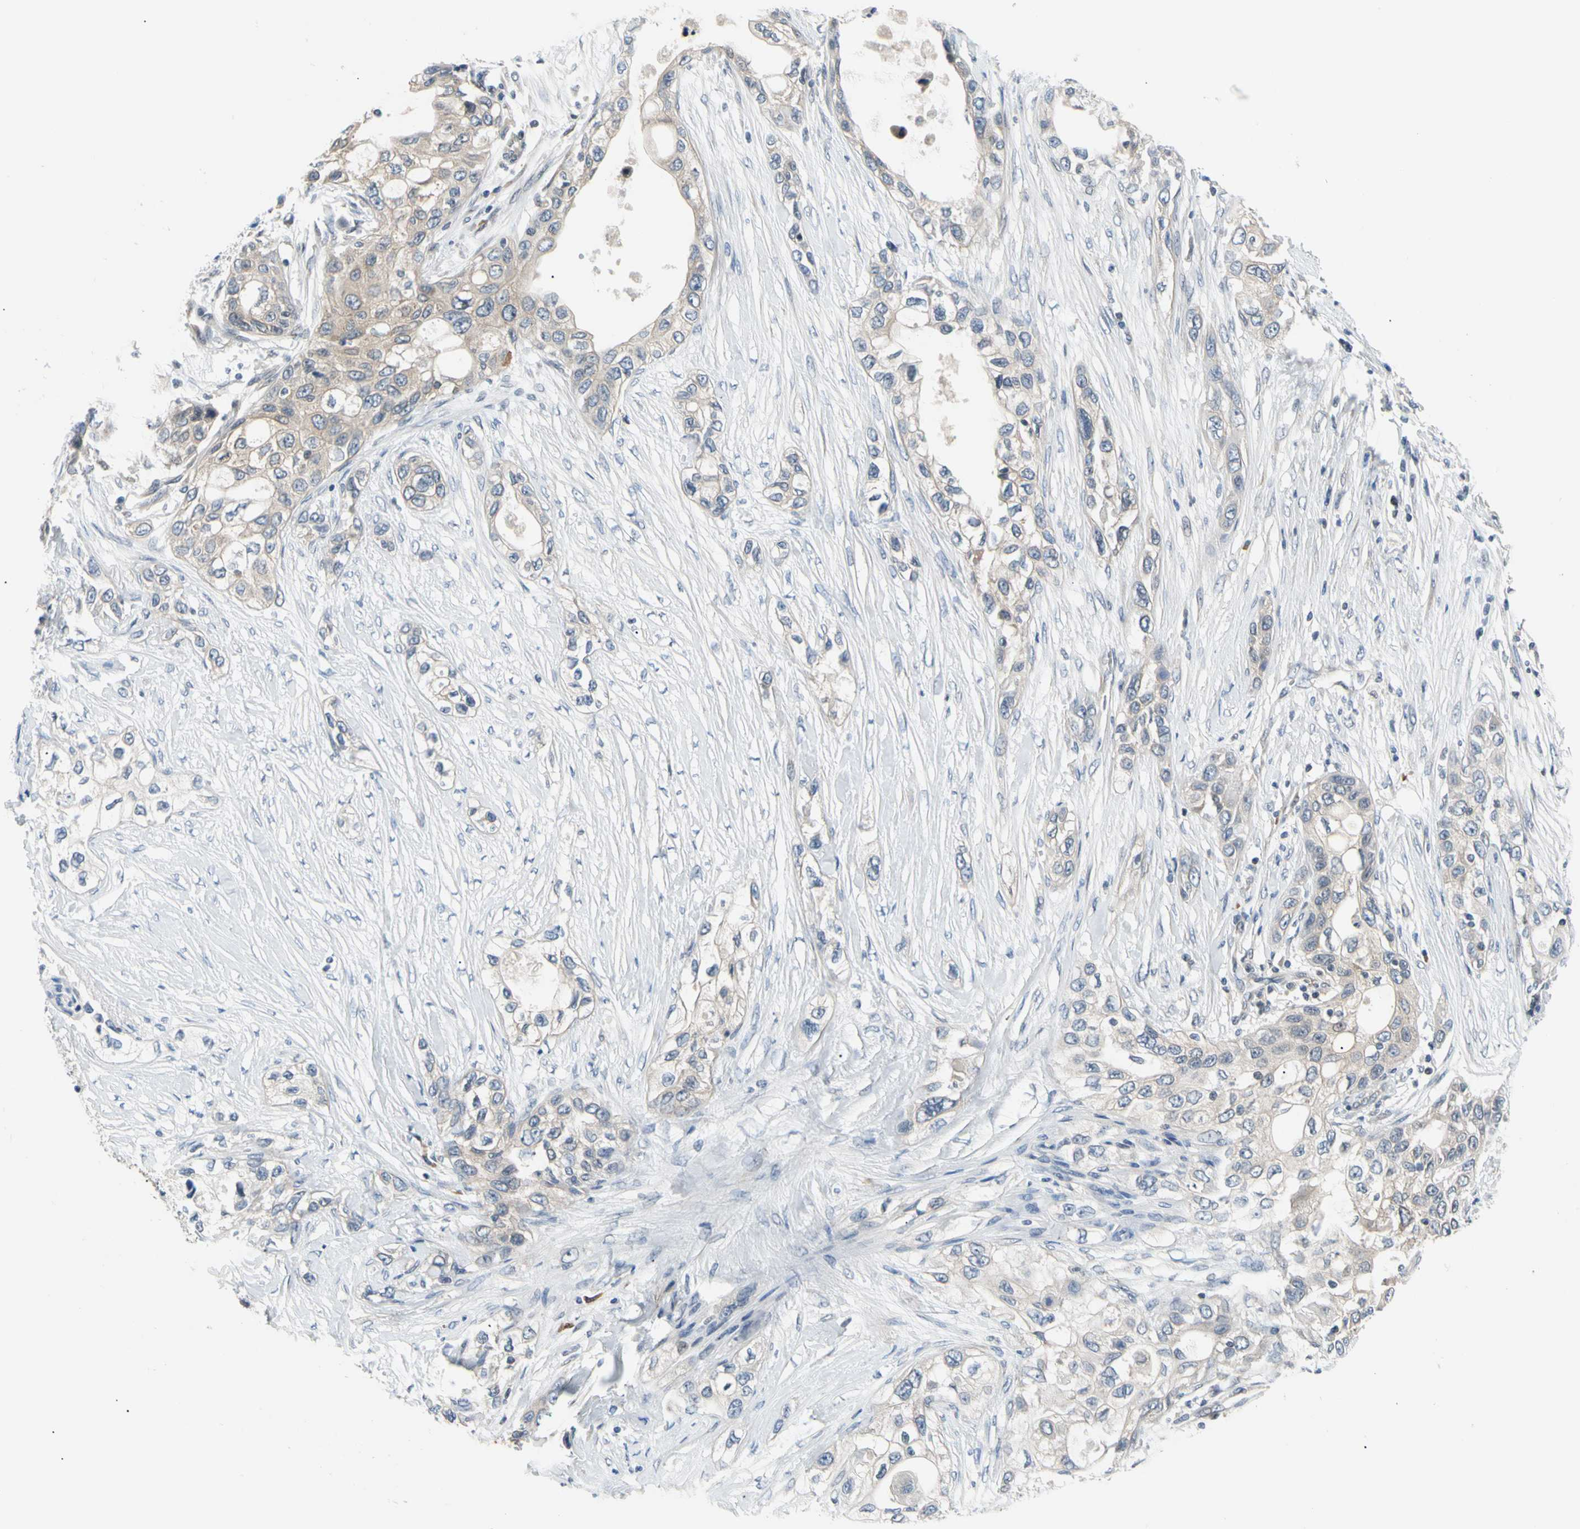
{"staining": {"intensity": "weak", "quantity": "25%-75%", "location": "cytoplasmic/membranous"}, "tissue": "pancreatic cancer", "cell_type": "Tumor cells", "image_type": "cancer", "snomed": [{"axis": "morphology", "description": "Adenocarcinoma, NOS"}, {"axis": "topography", "description": "Pancreas"}], "caption": "Protein staining of pancreatic adenocarcinoma tissue reveals weak cytoplasmic/membranous positivity in approximately 25%-75% of tumor cells.", "gene": "SEC23B", "patient": {"sex": "female", "age": 70}}